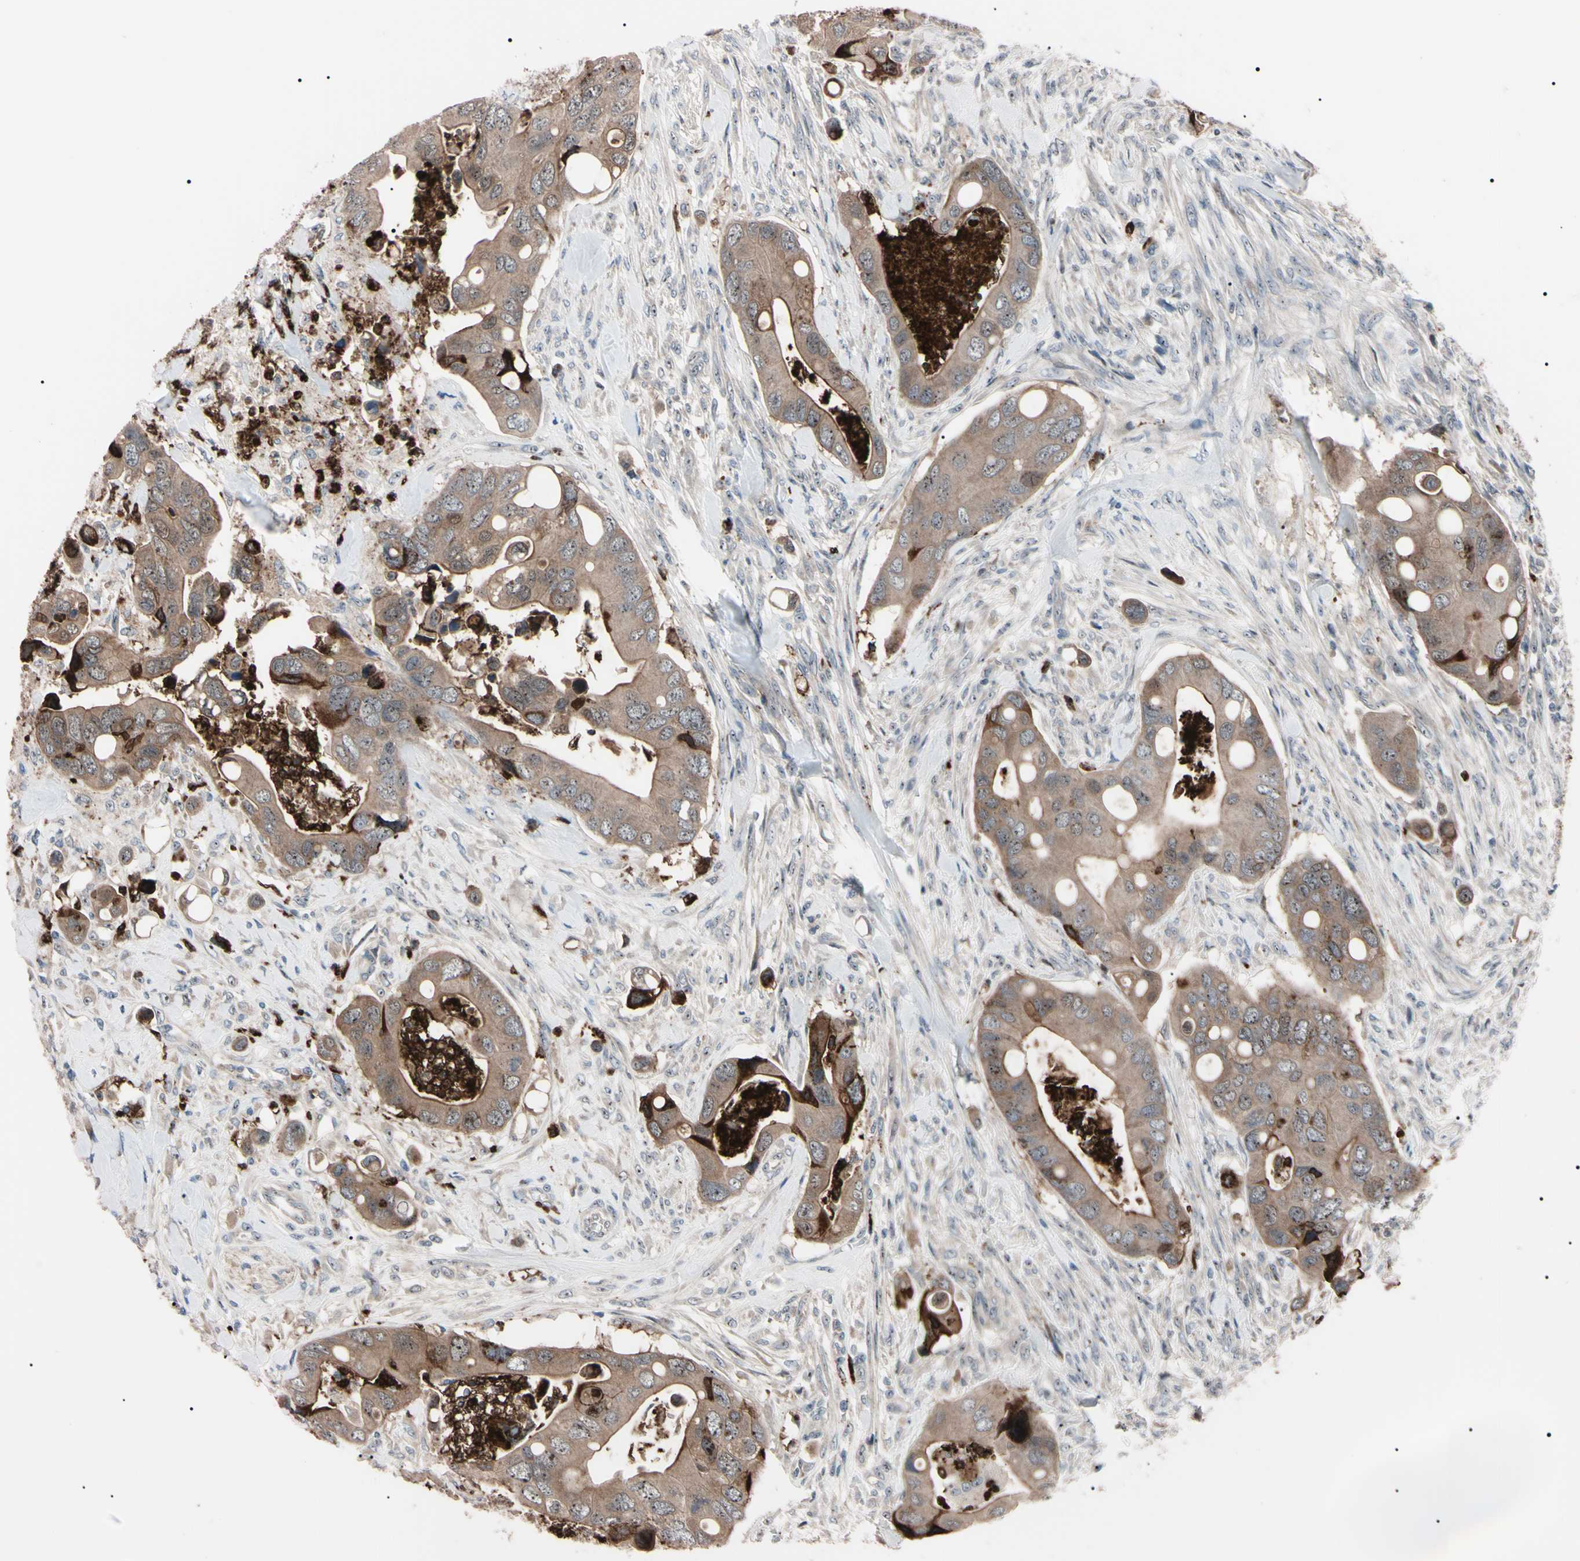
{"staining": {"intensity": "moderate", "quantity": ">75%", "location": "cytoplasmic/membranous"}, "tissue": "colorectal cancer", "cell_type": "Tumor cells", "image_type": "cancer", "snomed": [{"axis": "morphology", "description": "Adenocarcinoma, NOS"}, {"axis": "topography", "description": "Rectum"}], "caption": "The micrograph shows immunohistochemical staining of colorectal cancer (adenocarcinoma). There is moderate cytoplasmic/membranous positivity is seen in approximately >75% of tumor cells.", "gene": "TRAF5", "patient": {"sex": "female", "age": 57}}